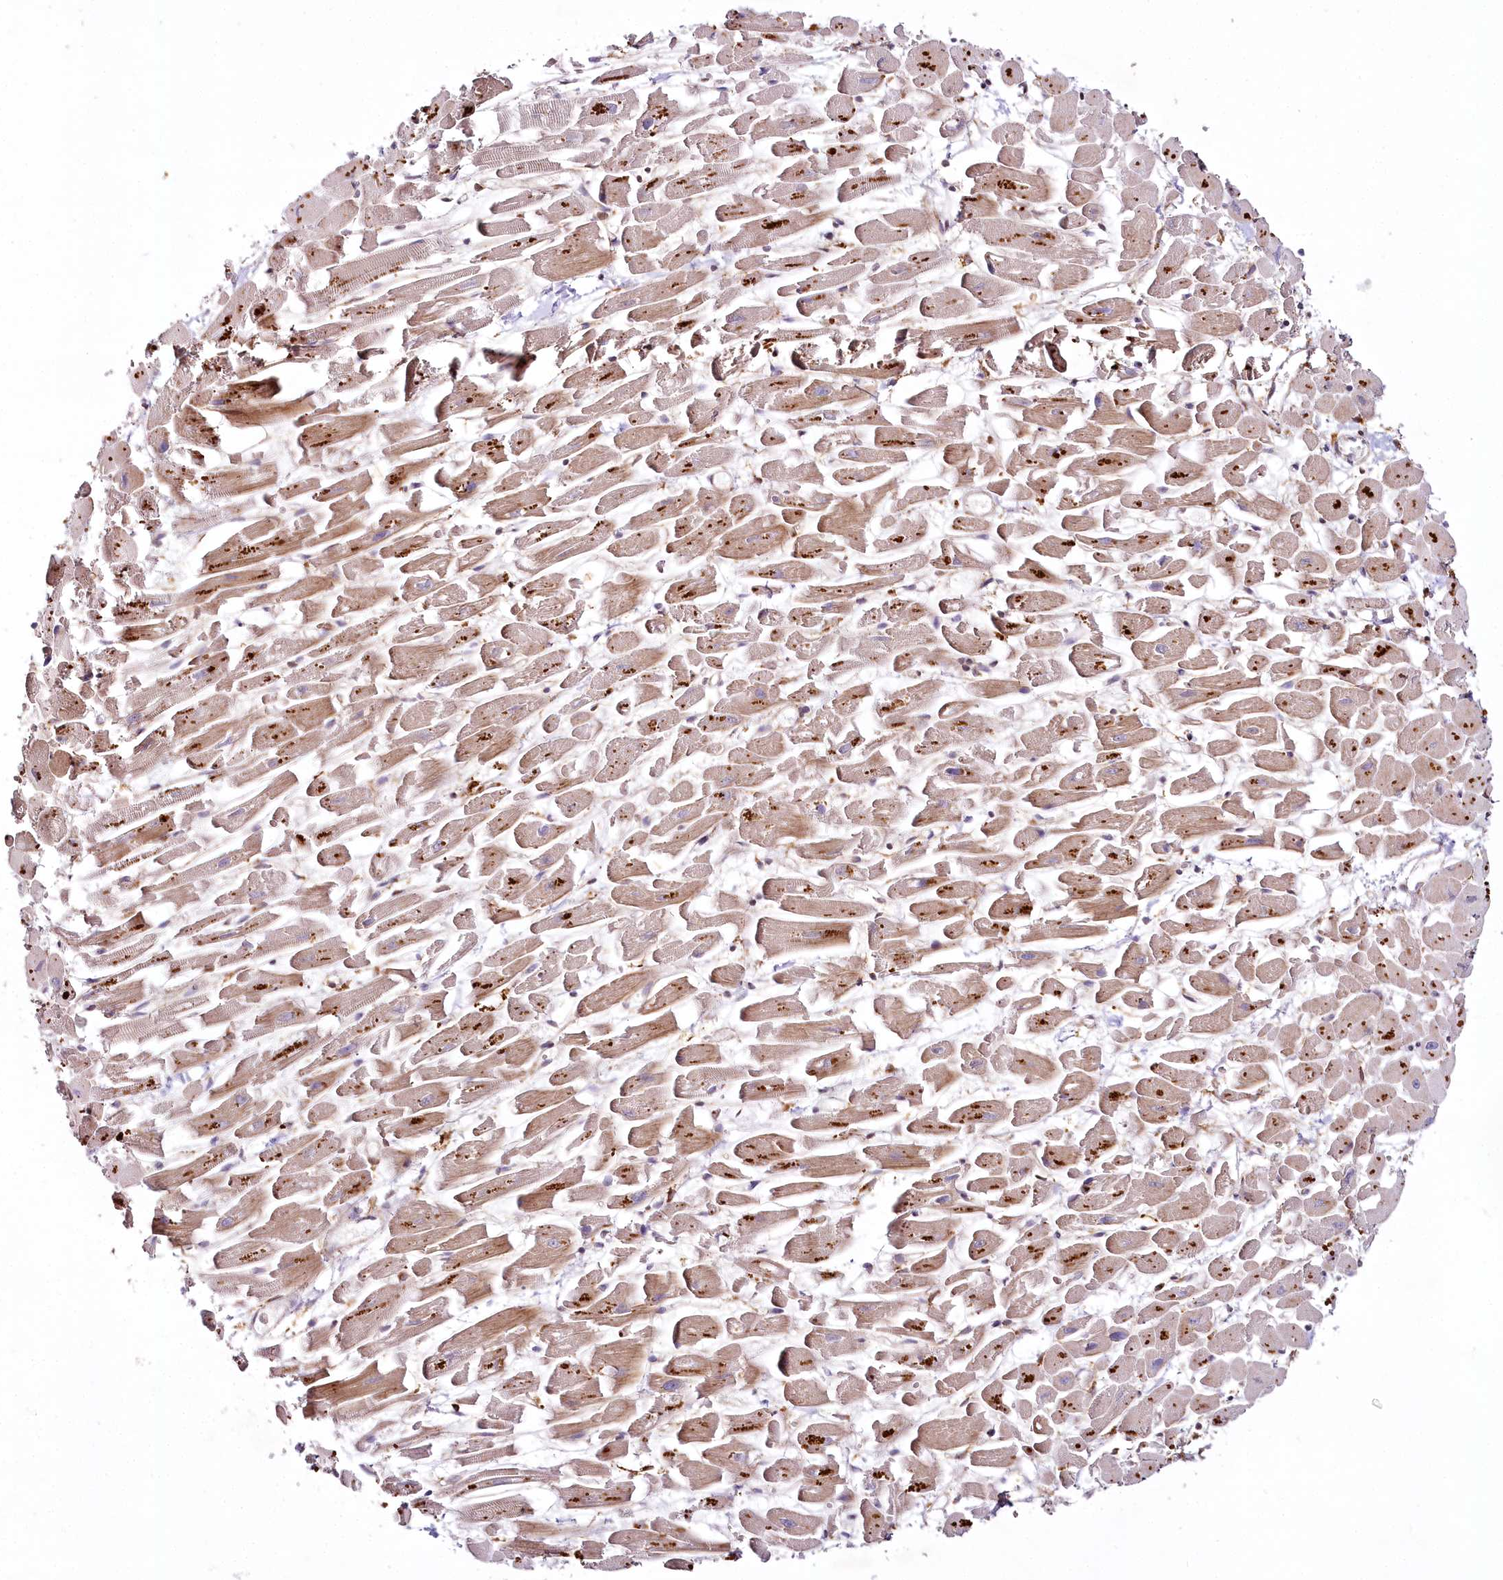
{"staining": {"intensity": "moderate", "quantity": "25%-75%", "location": "cytoplasmic/membranous"}, "tissue": "heart muscle", "cell_type": "Cardiomyocytes", "image_type": "normal", "snomed": [{"axis": "morphology", "description": "Normal tissue, NOS"}, {"axis": "topography", "description": "Heart"}], "caption": "This is a photomicrograph of IHC staining of normal heart muscle, which shows moderate positivity in the cytoplasmic/membranous of cardiomyocytes.", "gene": "COPG1", "patient": {"sex": "female", "age": 64}}